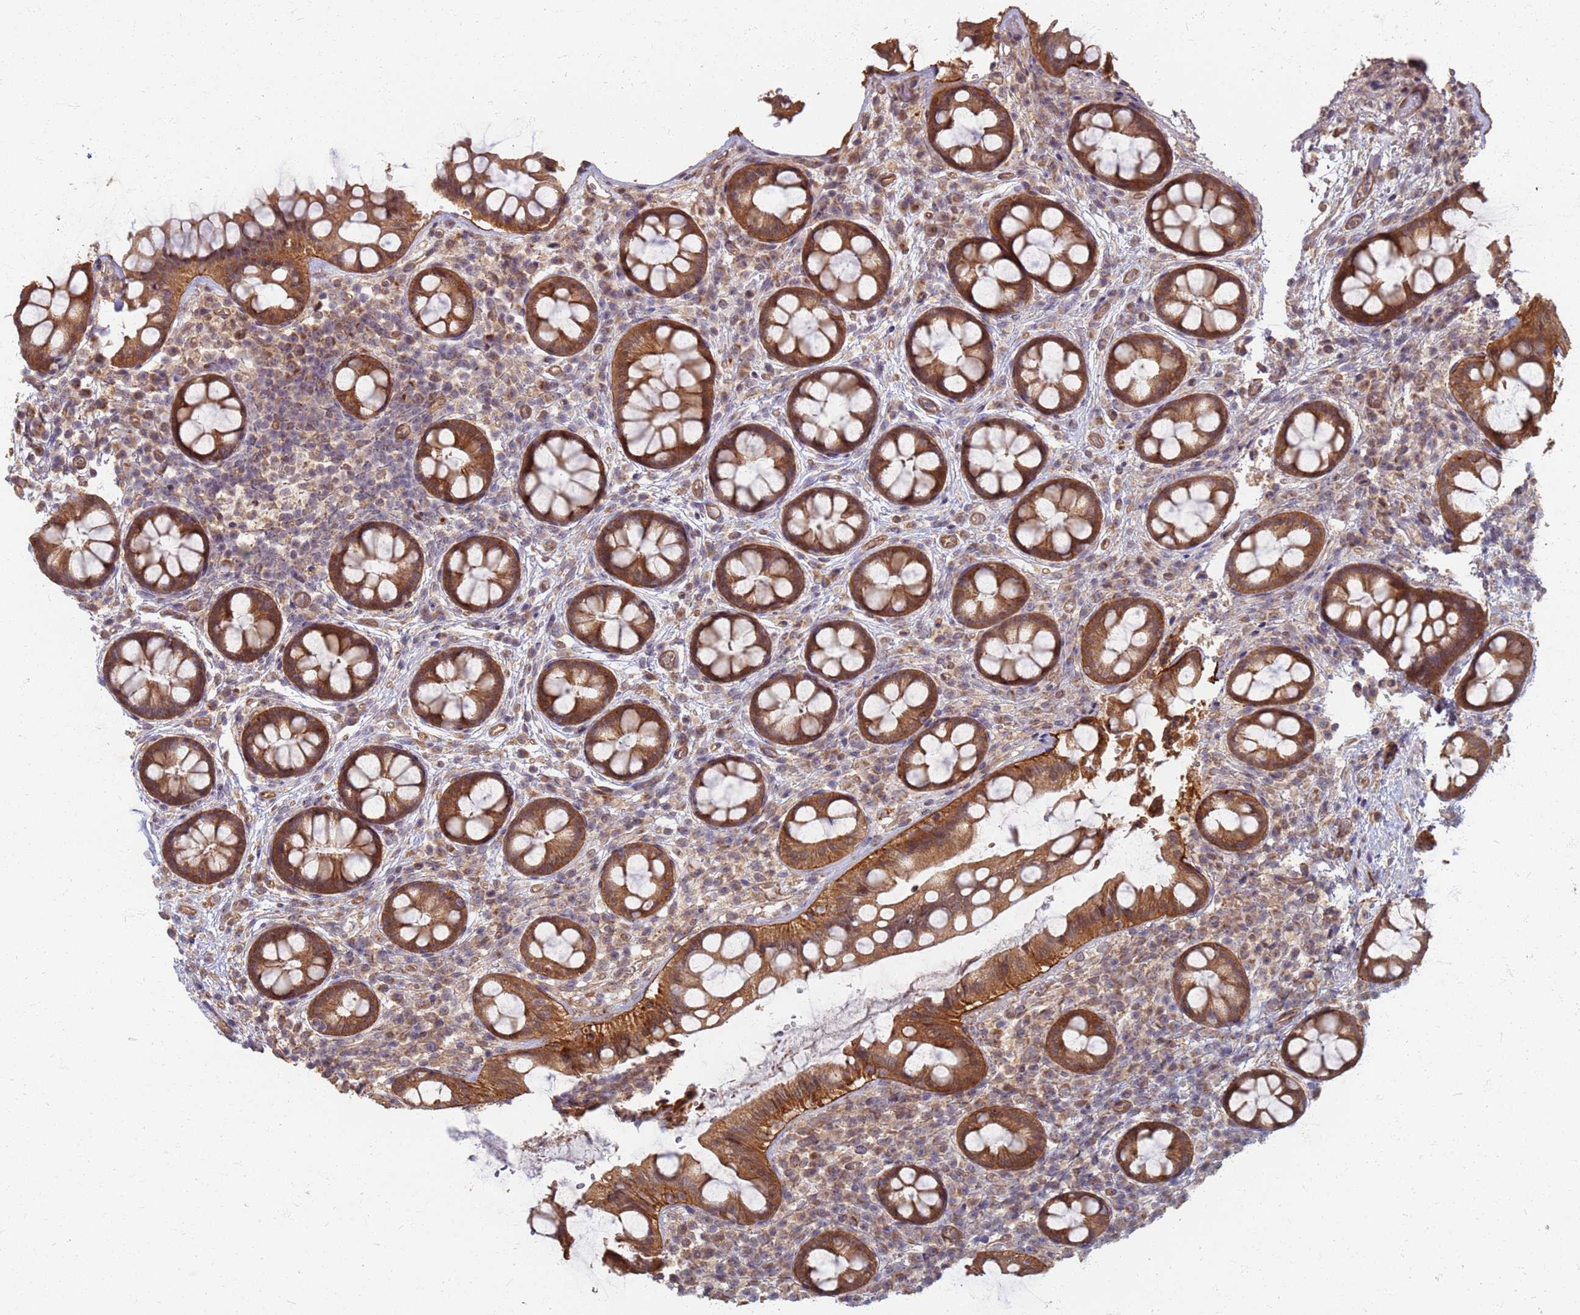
{"staining": {"intensity": "moderate", "quantity": ">75%", "location": "cytoplasmic/membranous"}, "tissue": "rectum", "cell_type": "Glandular cells", "image_type": "normal", "snomed": [{"axis": "morphology", "description": "Normal tissue, NOS"}, {"axis": "topography", "description": "Rectum"}, {"axis": "topography", "description": "Peripheral nerve tissue"}], "caption": "Protein staining by IHC displays moderate cytoplasmic/membranous staining in approximately >75% of glandular cells in normal rectum. The staining was performed using DAB (3,3'-diaminobenzidine), with brown indicating positive protein expression. Nuclei are stained blue with hematoxylin.", "gene": "ITGB4", "patient": {"sex": "female", "age": 69}}